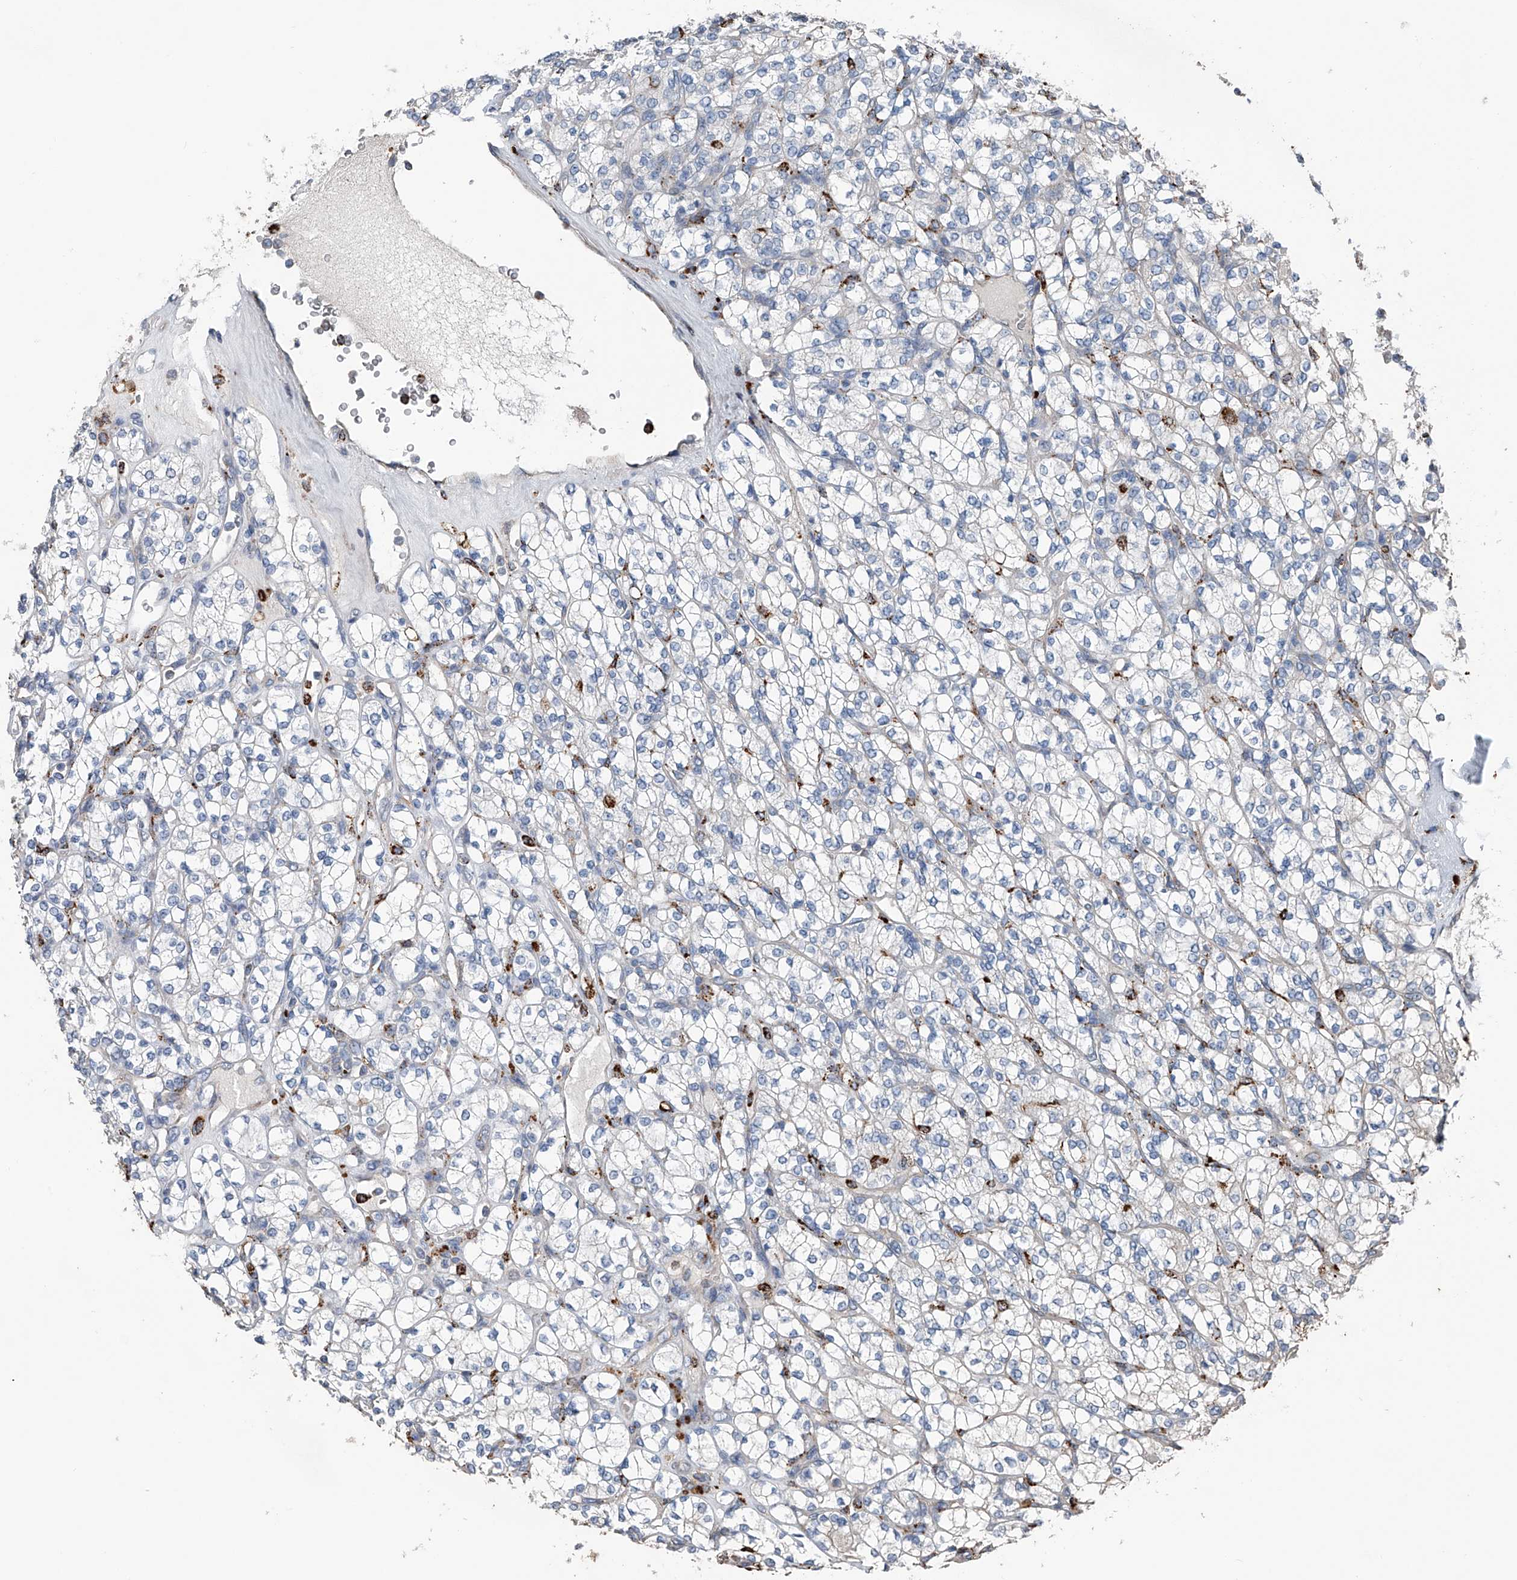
{"staining": {"intensity": "negative", "quantity": "none", "location": "none"}, "tissue": "renal cancer", "cell_type": "Tumor cells", "image_type": "cancer", "snomed": [{"axis": "morphology", "description": "Adenocarcinoma, NOS"}, {"axis": "topography", "description": "Kidney"}], "caption": "An immunohistochemistry image of renal cancer is shown. There is no staining in tumor cells of renal cancer.", "gene": "ZNF772", "patient": {"sex": "male", "age": 77}}